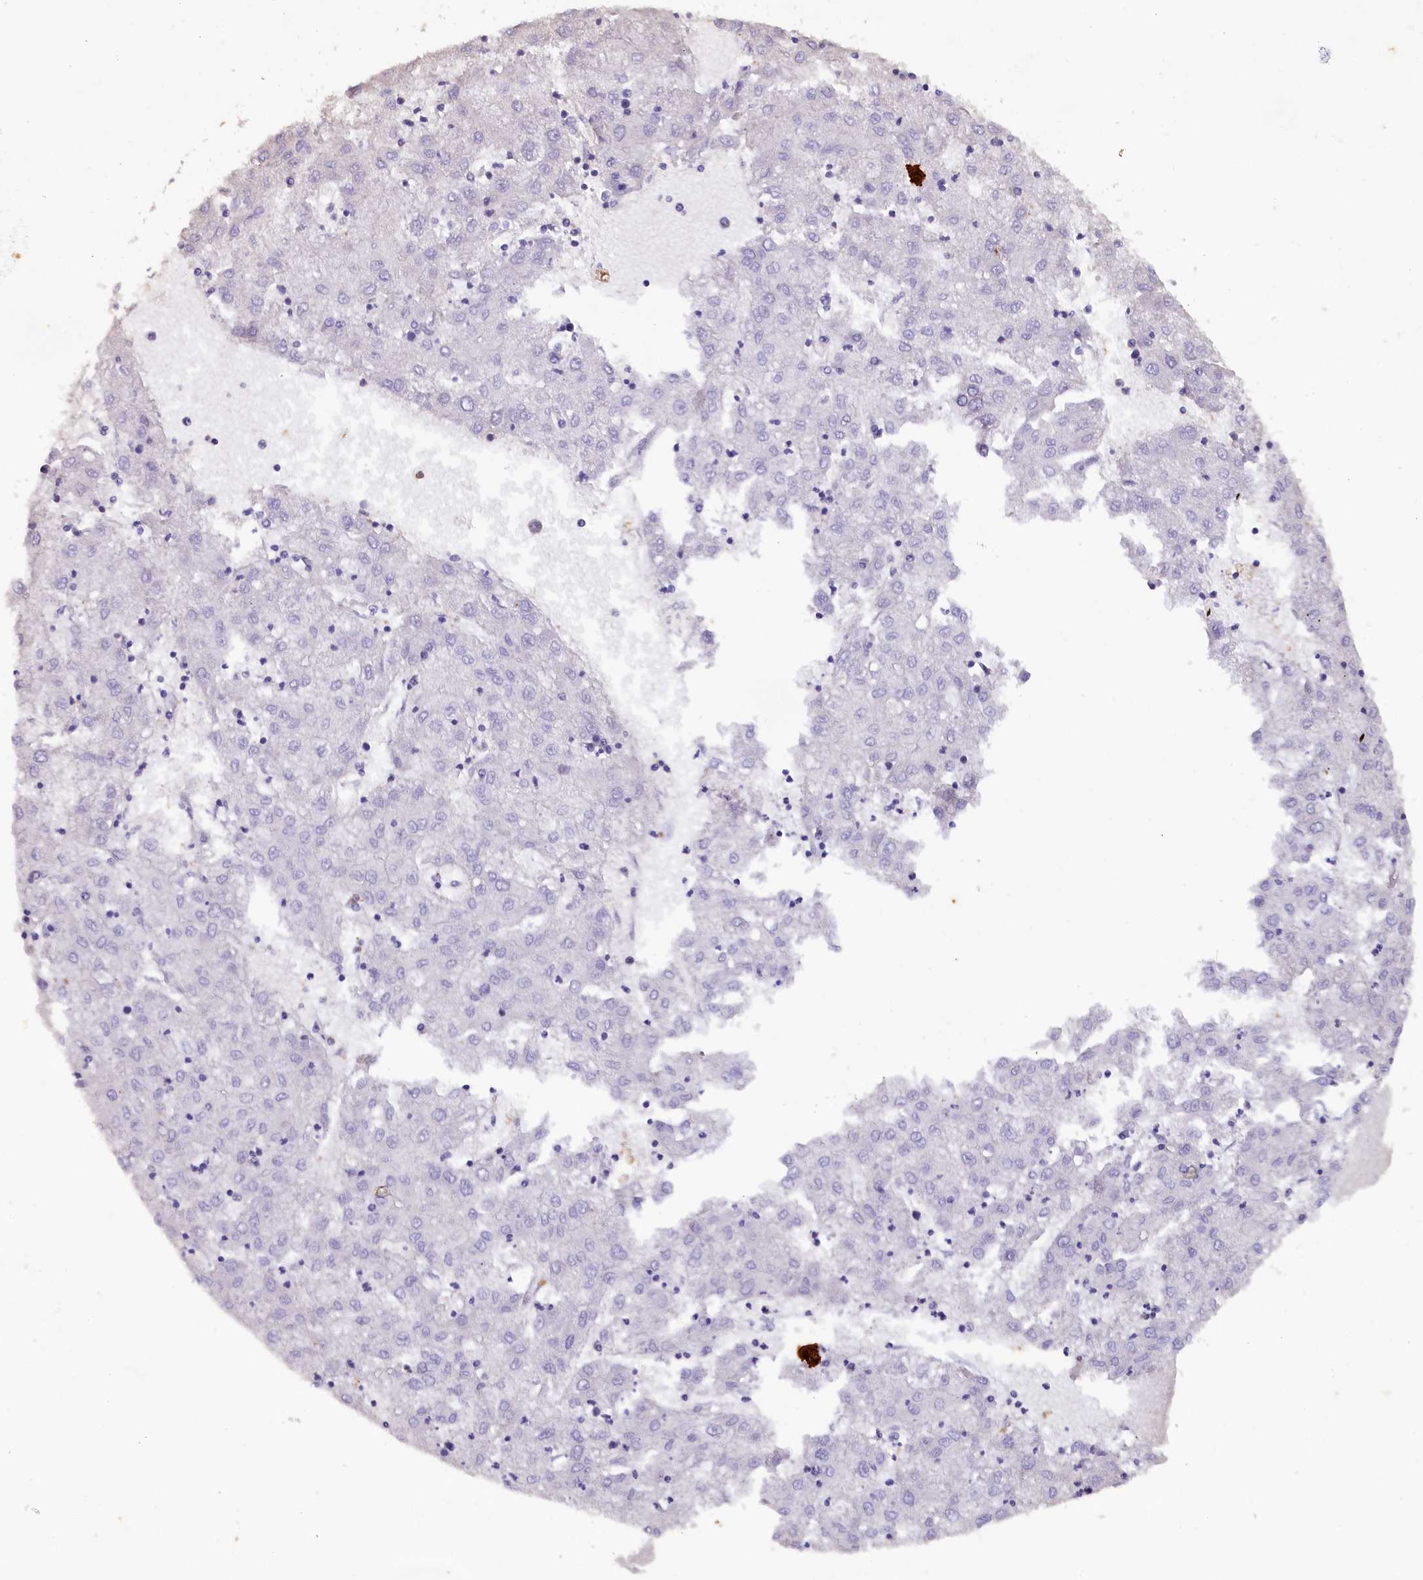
{"staining": {"intensity": "negative", "quantity": "none", "location": "none"}, "tissue": "liver cancer", "cell_type": "Tumor cells", "image_type": "cancer", "snomed": [{"axis": "morphology", "description": "Carcinoma, Hepatocellular, NOS"}, {"axis": "topography", "description": "Liver"}], "caption": "Human hepatocellular carcinoma (liver) stained for a protein using immunohistochemistry (IHC) shows no expression in tumor cells.", "gene": "JPT2", "patient": {"sex": "male", "age": 72}}